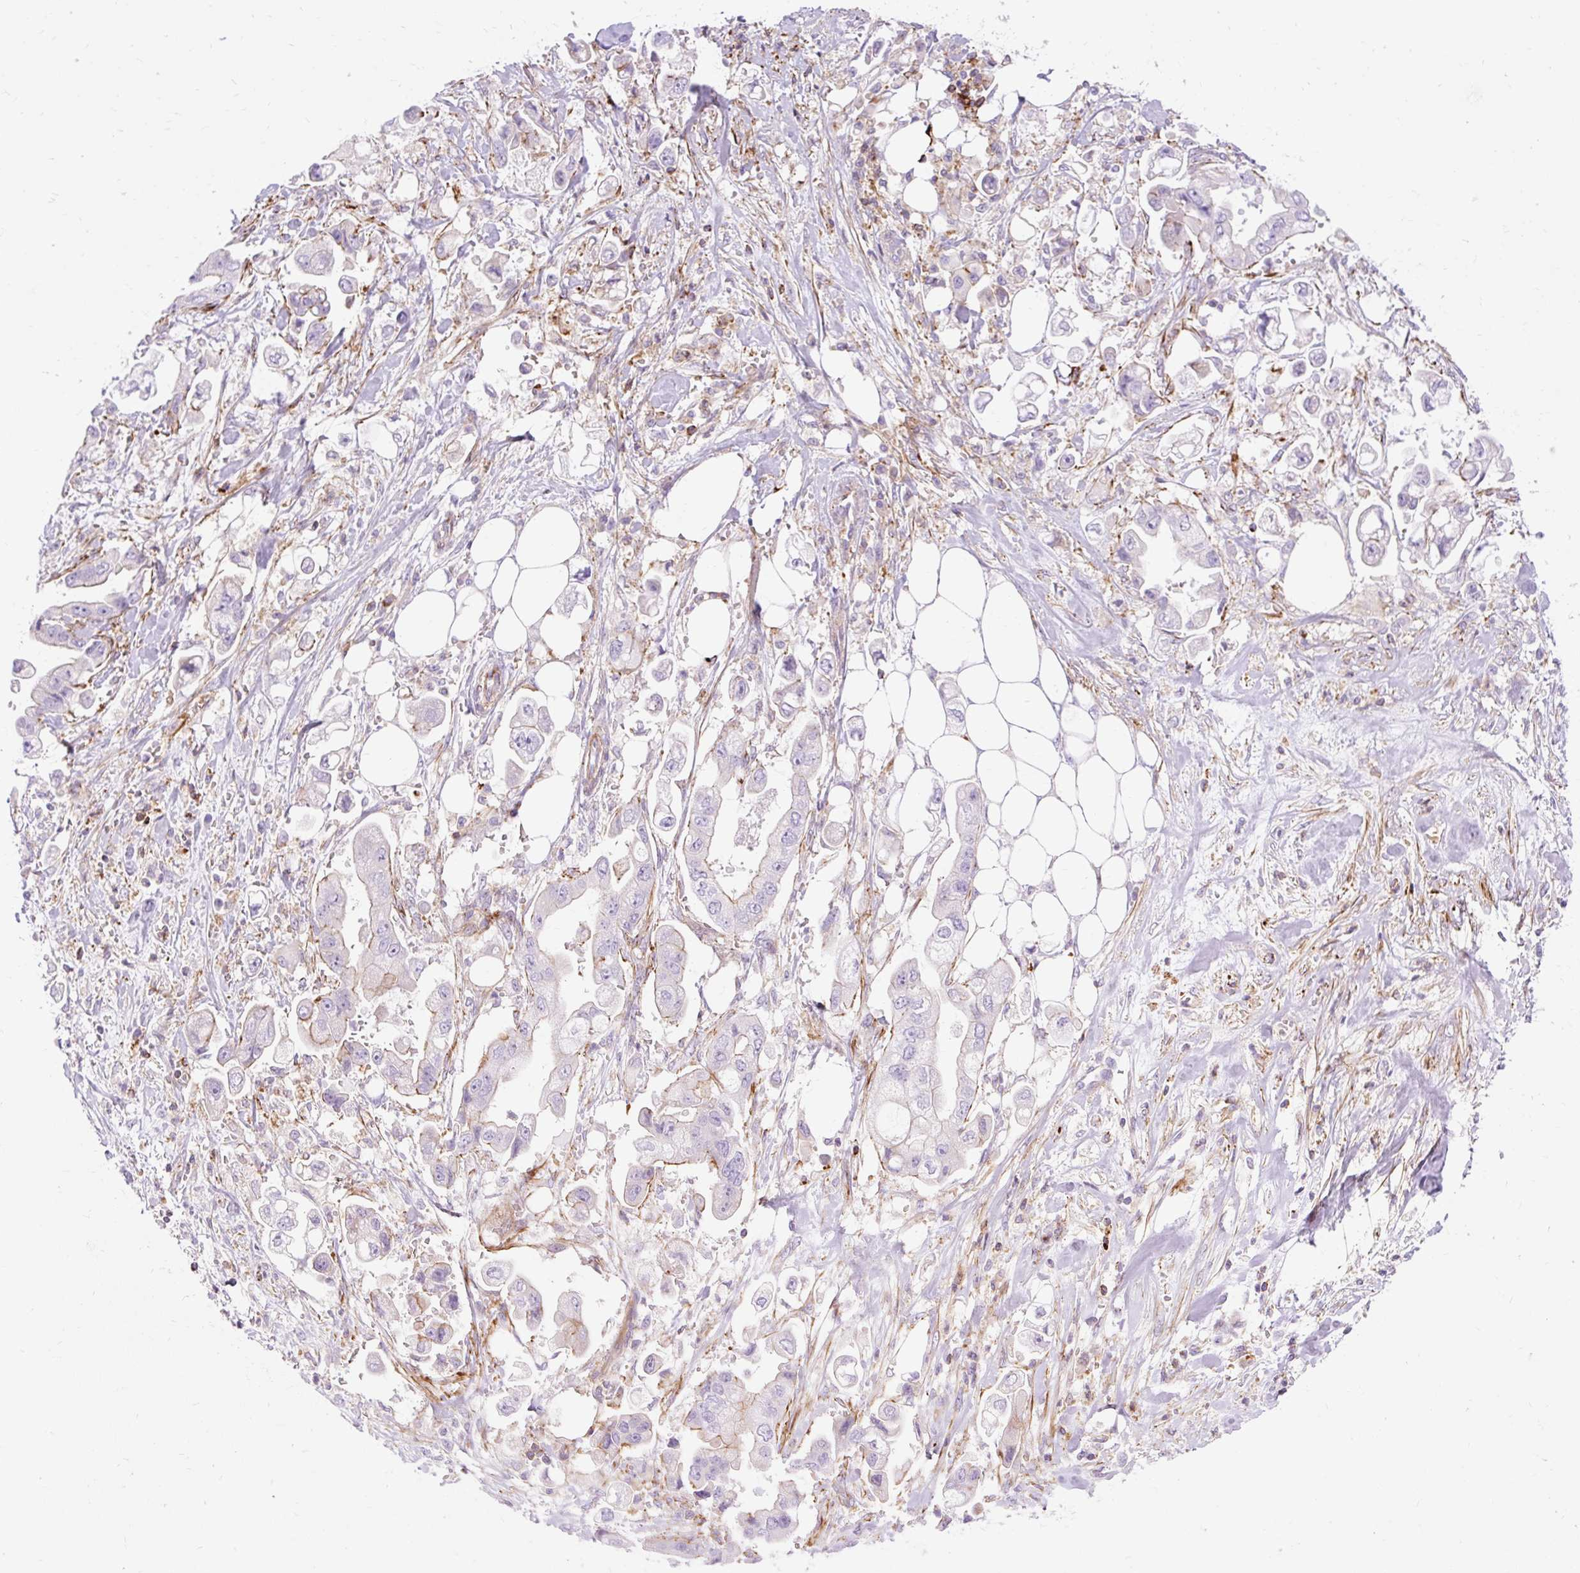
{"staining": {"intensity": "negative", "quantity": "none", "location": "none"}, "tissue": "stomach cancer", "cell_type": "Tumor cells", "image_type": "cancer", "snomed": [{"axis": "morphology", "description": "Adenocarcinoma, NOS"}, {"axis": "topography", "description": "Stomach"}], "caption": "Protein analysis of adenocarcinoma (stomach) shows no significant expression in tumor cells. (DAB immunohistochemistry visualized using brightfield microscopy, high magnification).", "gene": "CORO7-PAM16", "patient": {"sex": "male", "age": 62}}